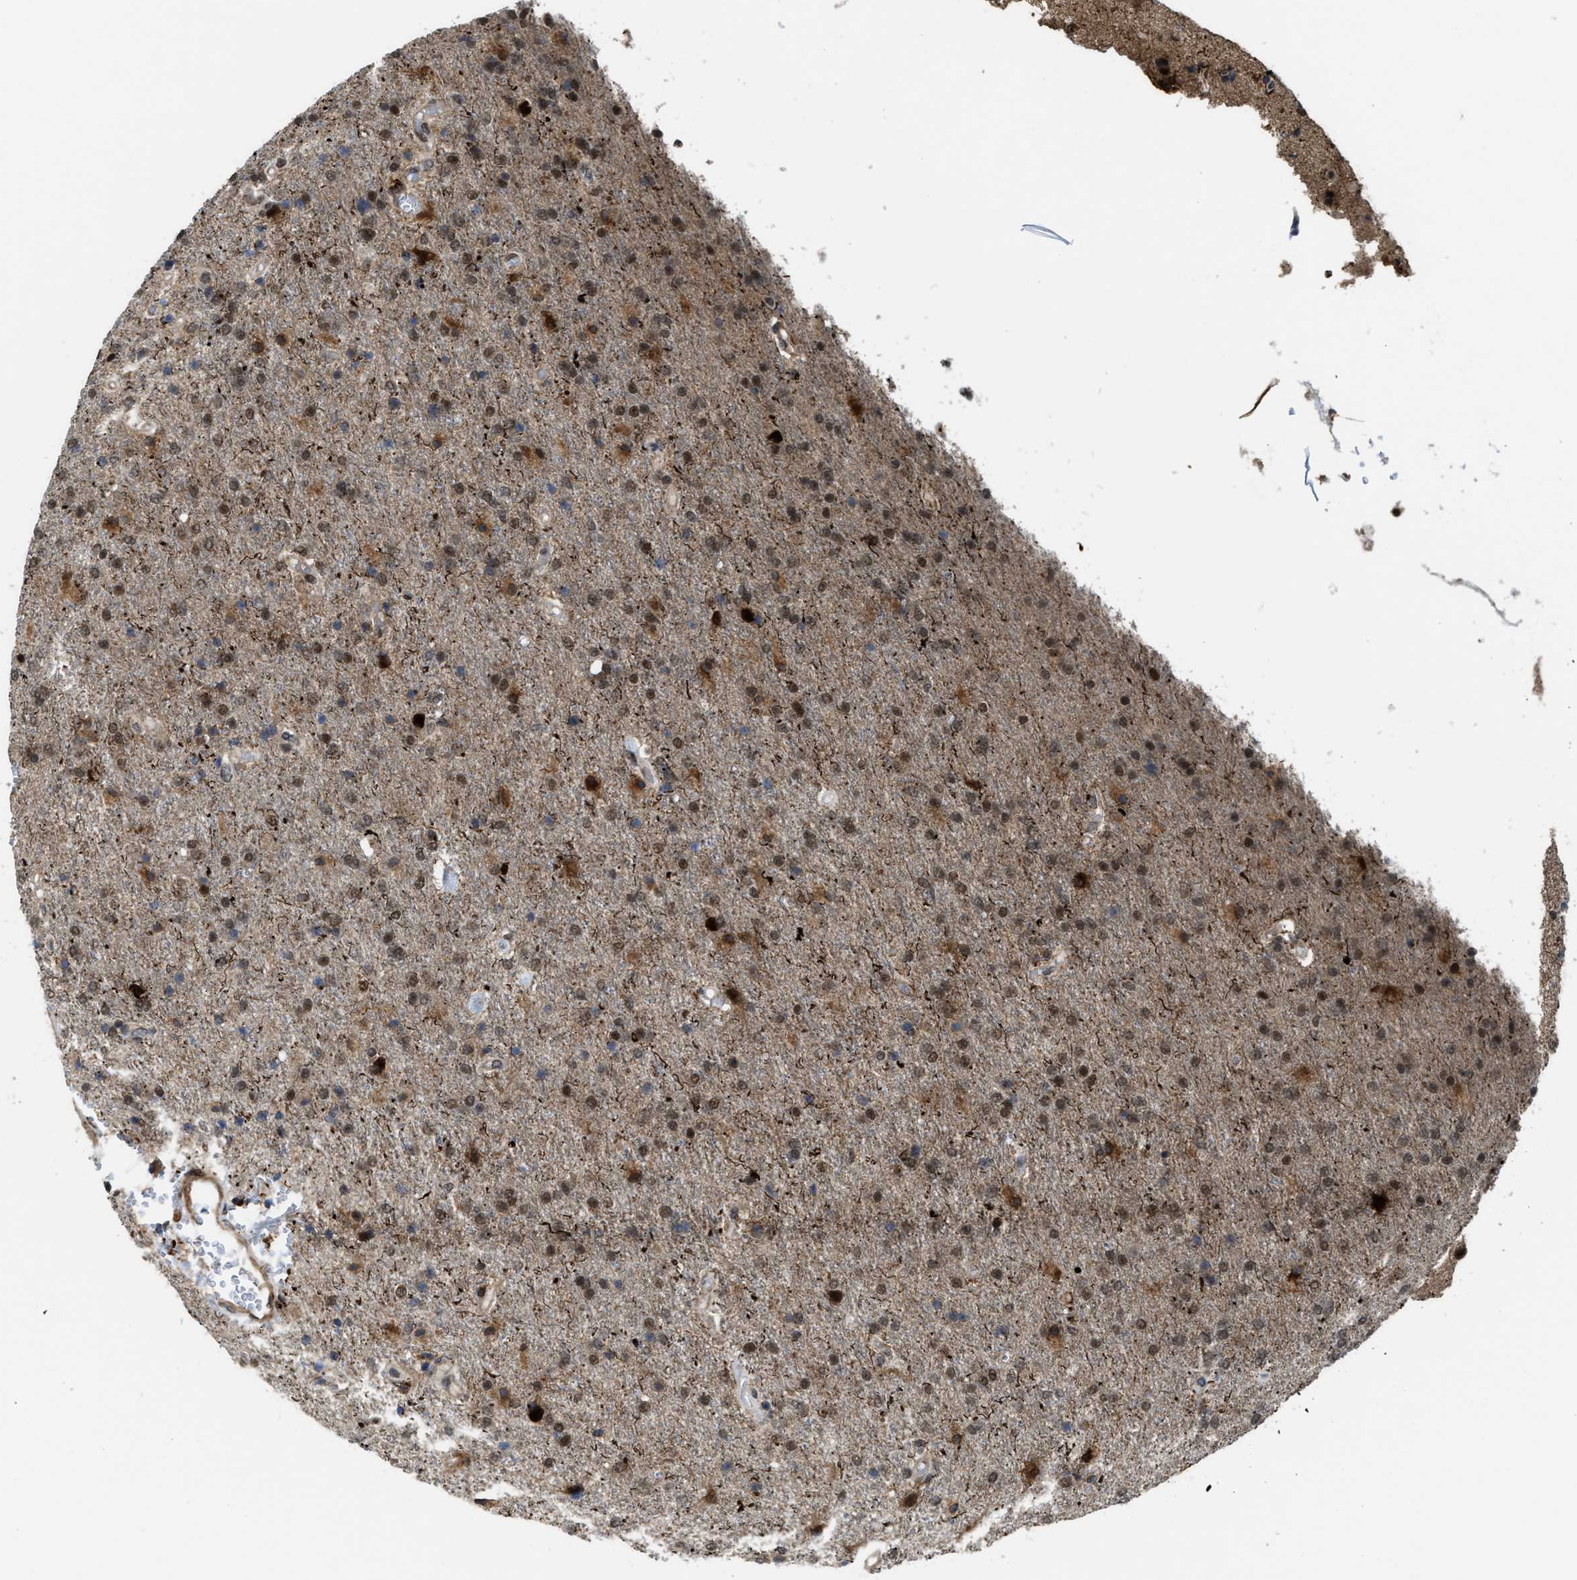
{"staining": {"intensity": "moderate", "quantity": ">75%", "location": "nuclear"}, "tissue": "glioma", "cell_type": "Tumor cells", "image_type": "cancer", "snomed": [{"axis": "morphology", "description": "Glioma, malignant, High grade"}, {"axis": "topography", "description": "Brain"}], "caption": "Glioma was stained to show a protein in brown. There is medium levels of moderate nuclear expression in about >75% of tumor cells.", "gene": "ZNF250", "patient": {"sex": "male", "age": 72}}